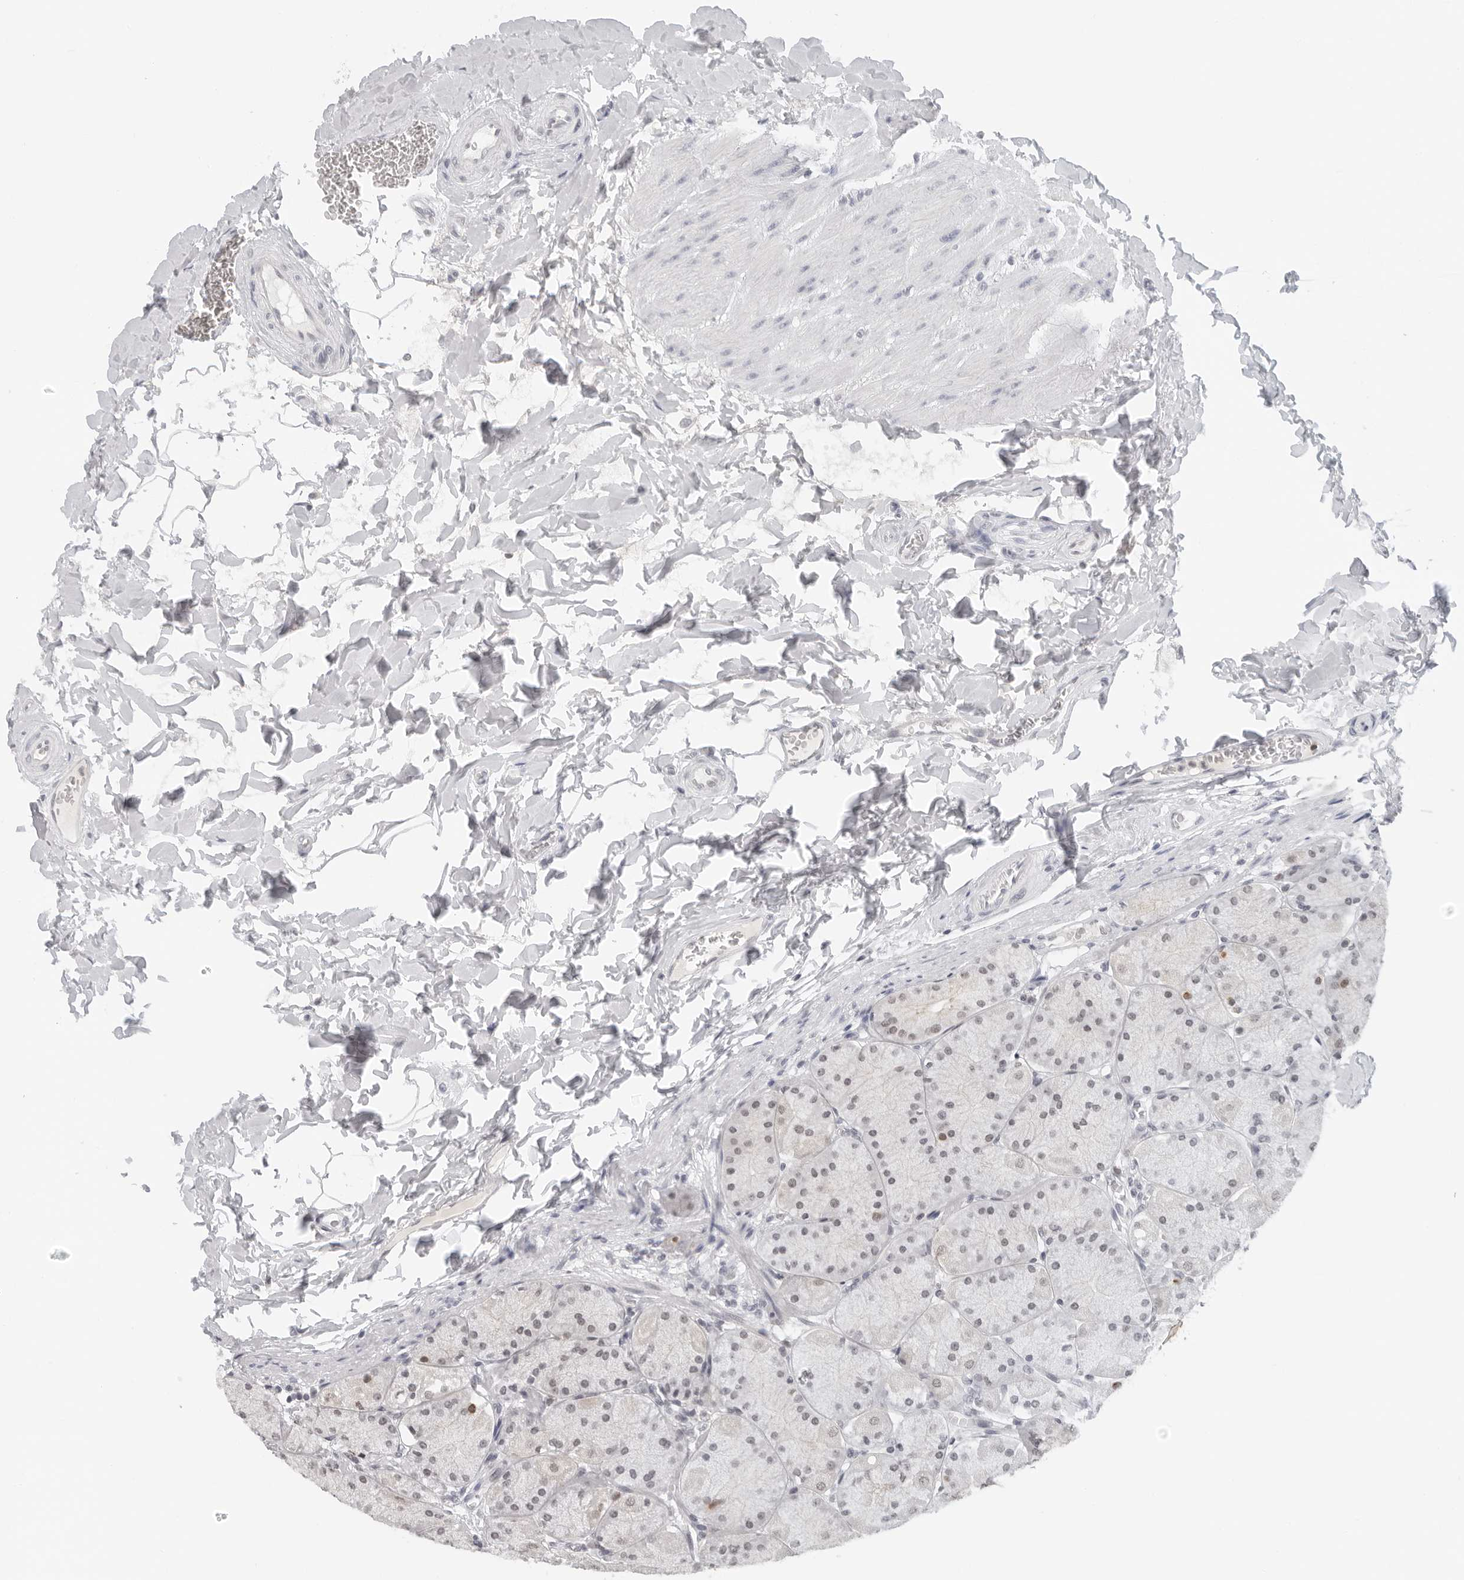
{"staining": {"intensity": "weak", "quantity": "25%-75%", "location": "nuclear"}, "tissue": "stomach", "cell_type": "Glandular cells", "image_type": "normal", "snomed": [{"axis": "morphology", "description": "Normal tissue, NOS"}, {"axis": "topography", "description": "Stomach, upper"}], "caption": "A high-resolution photomicrograph shows immunohistochemistry (IHC) staining of normal stomach, which displays weak nuclear positivity in approximately 25%-75% of glandular cells. (DAB IHC, brown staining for protein, blue staining for nuclei).", "gene": "FLG2", "patient": {"sex": "female", "age": 56}}